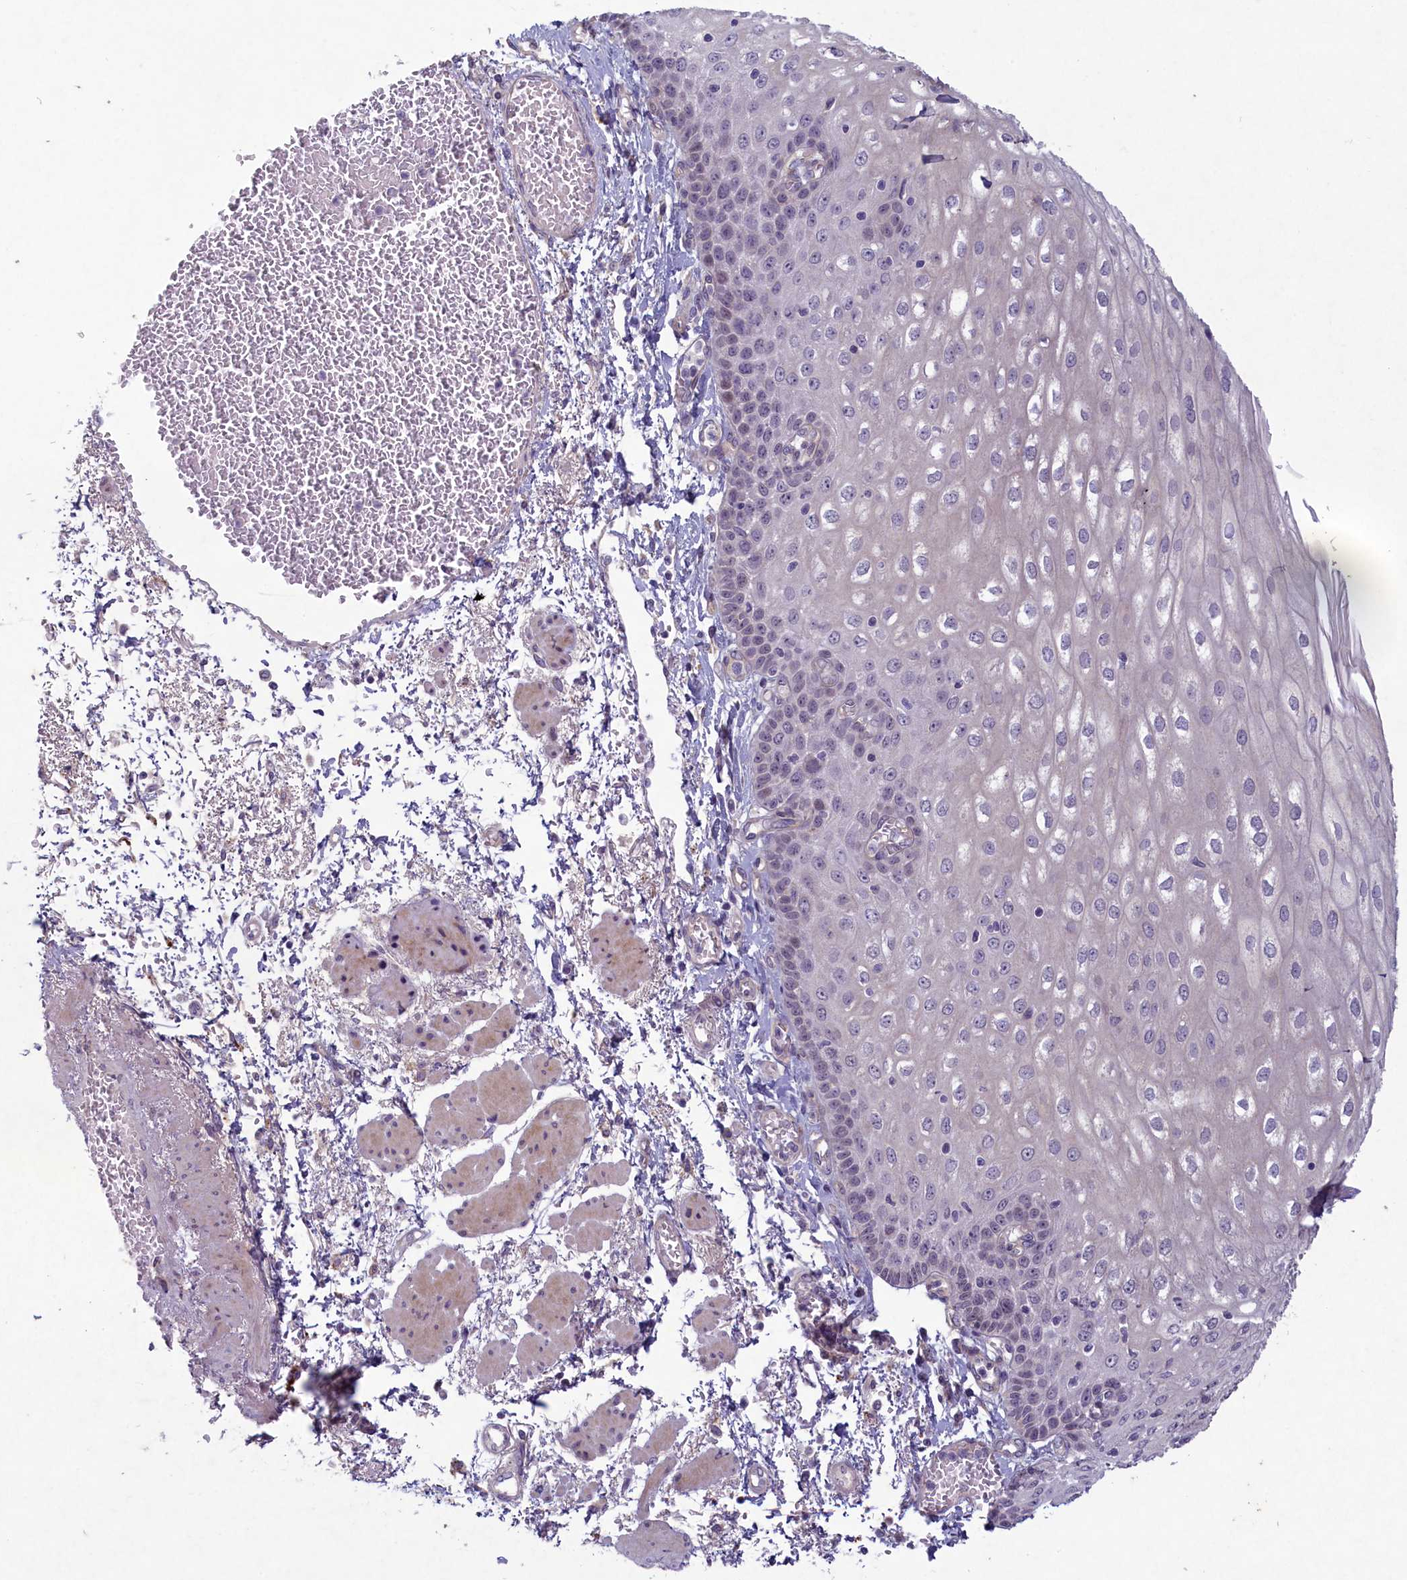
{"staining": {"intensity": "negative", "quantity": "none", "location": "none"}, "tissue": "esophagus", "cell_type": "Squamous epithelial cells", "image_type": "normal", "snomed": [{"axis": "morphology", "description": "Normal tissue, NOS"}, {"axis": "topography", "description": "Esophagus"}], "caption": "IHC image of unremarkable esophagus: human esophagus stained with DAB (3,3'-diaminobenzidine) demonstrates no significant protein expression in squamous epithelial cells. The staining was performed using DAB (3,3'-diaminobenzidine) to visualize the protein expression in brown, while the nuclei were stained in blue with hematoxylin (Magnification: 20x).", "gene": "PLEKHG6", "patient": {"sex": "male", "age": 81}}